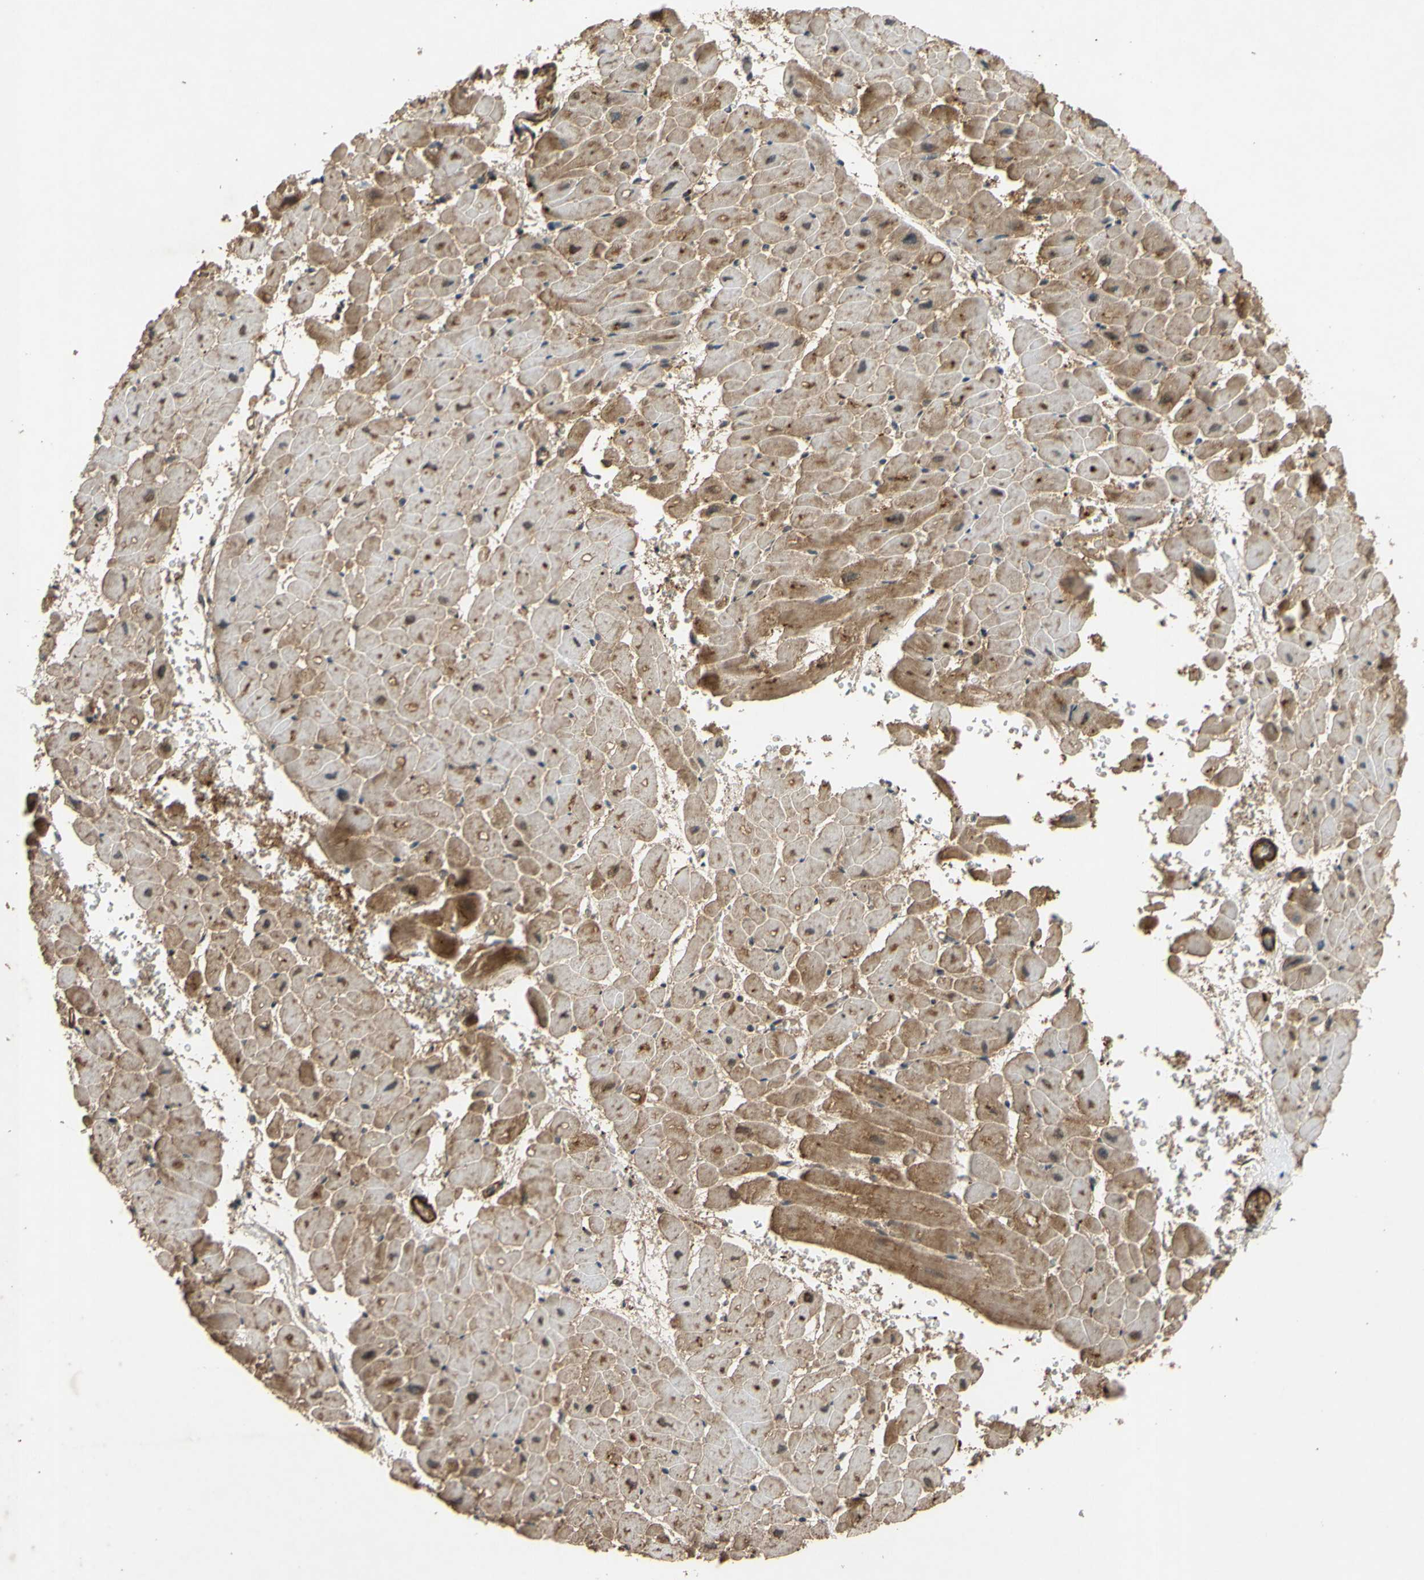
{"staining": {"intensity": "moderate", "quantity": "25%-75%", "location": "cytoplasmic/membranous"}, "tissue": "heart muscle", "cell_type": "Cardiomyocytes", "image_type": "normal", "snomed": [{"axis": "morphology", "description": "Normal tissue, NOS"}, {"axis": "topography", "description": "Heart"}], "caption": "Immunohistochemical staining of benign human heart muscle shows medium levels of moderate cytoplasmic/membranous positivity in about 25%-75% of cardiomyocytes.", "gene": "PARD6A", "patient": {"sex": "male", "age": 45}}